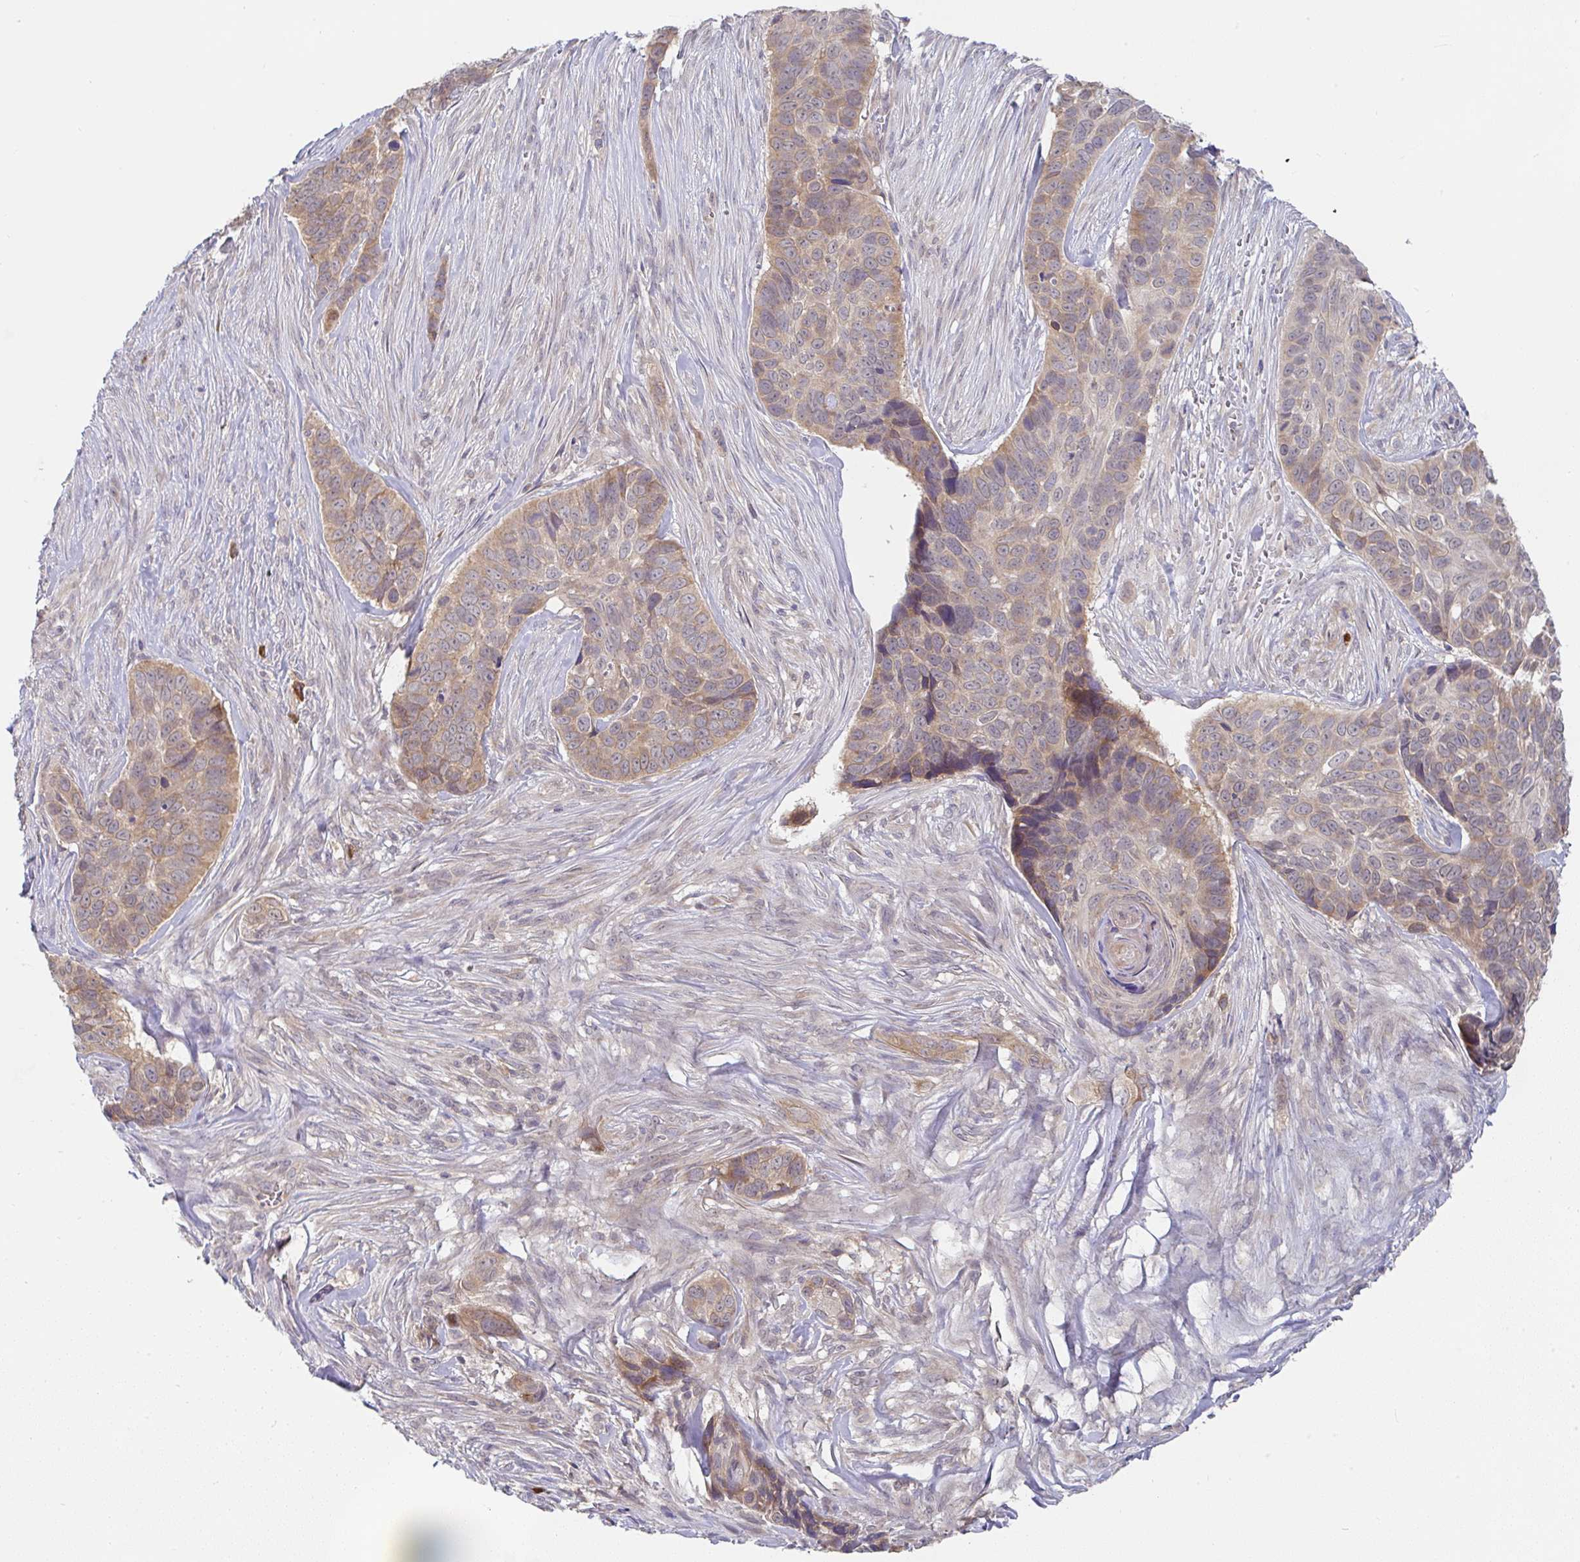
{"staining": {"intensity": "moderate", "quantity": ">75%", "location": "cytoplasmic/membranous"}, "tissue": "skin cancer", "cell_type": "Tumor cells", "image_type": "cancer", "snomed": [{"axis": "morphology", "description": "Basal cell carcinoma"}, {"axis": "topography", "description": "Skin"}], "caption": "Immunohistochemical staining of human basal cell carcinoma (skin) demonstrates medium levels of moderate cytoplasmic/membranous expression in about >75% of tumor cells.", "gene": "DERL2", "patient": {"sex": "female", "age": 82}}